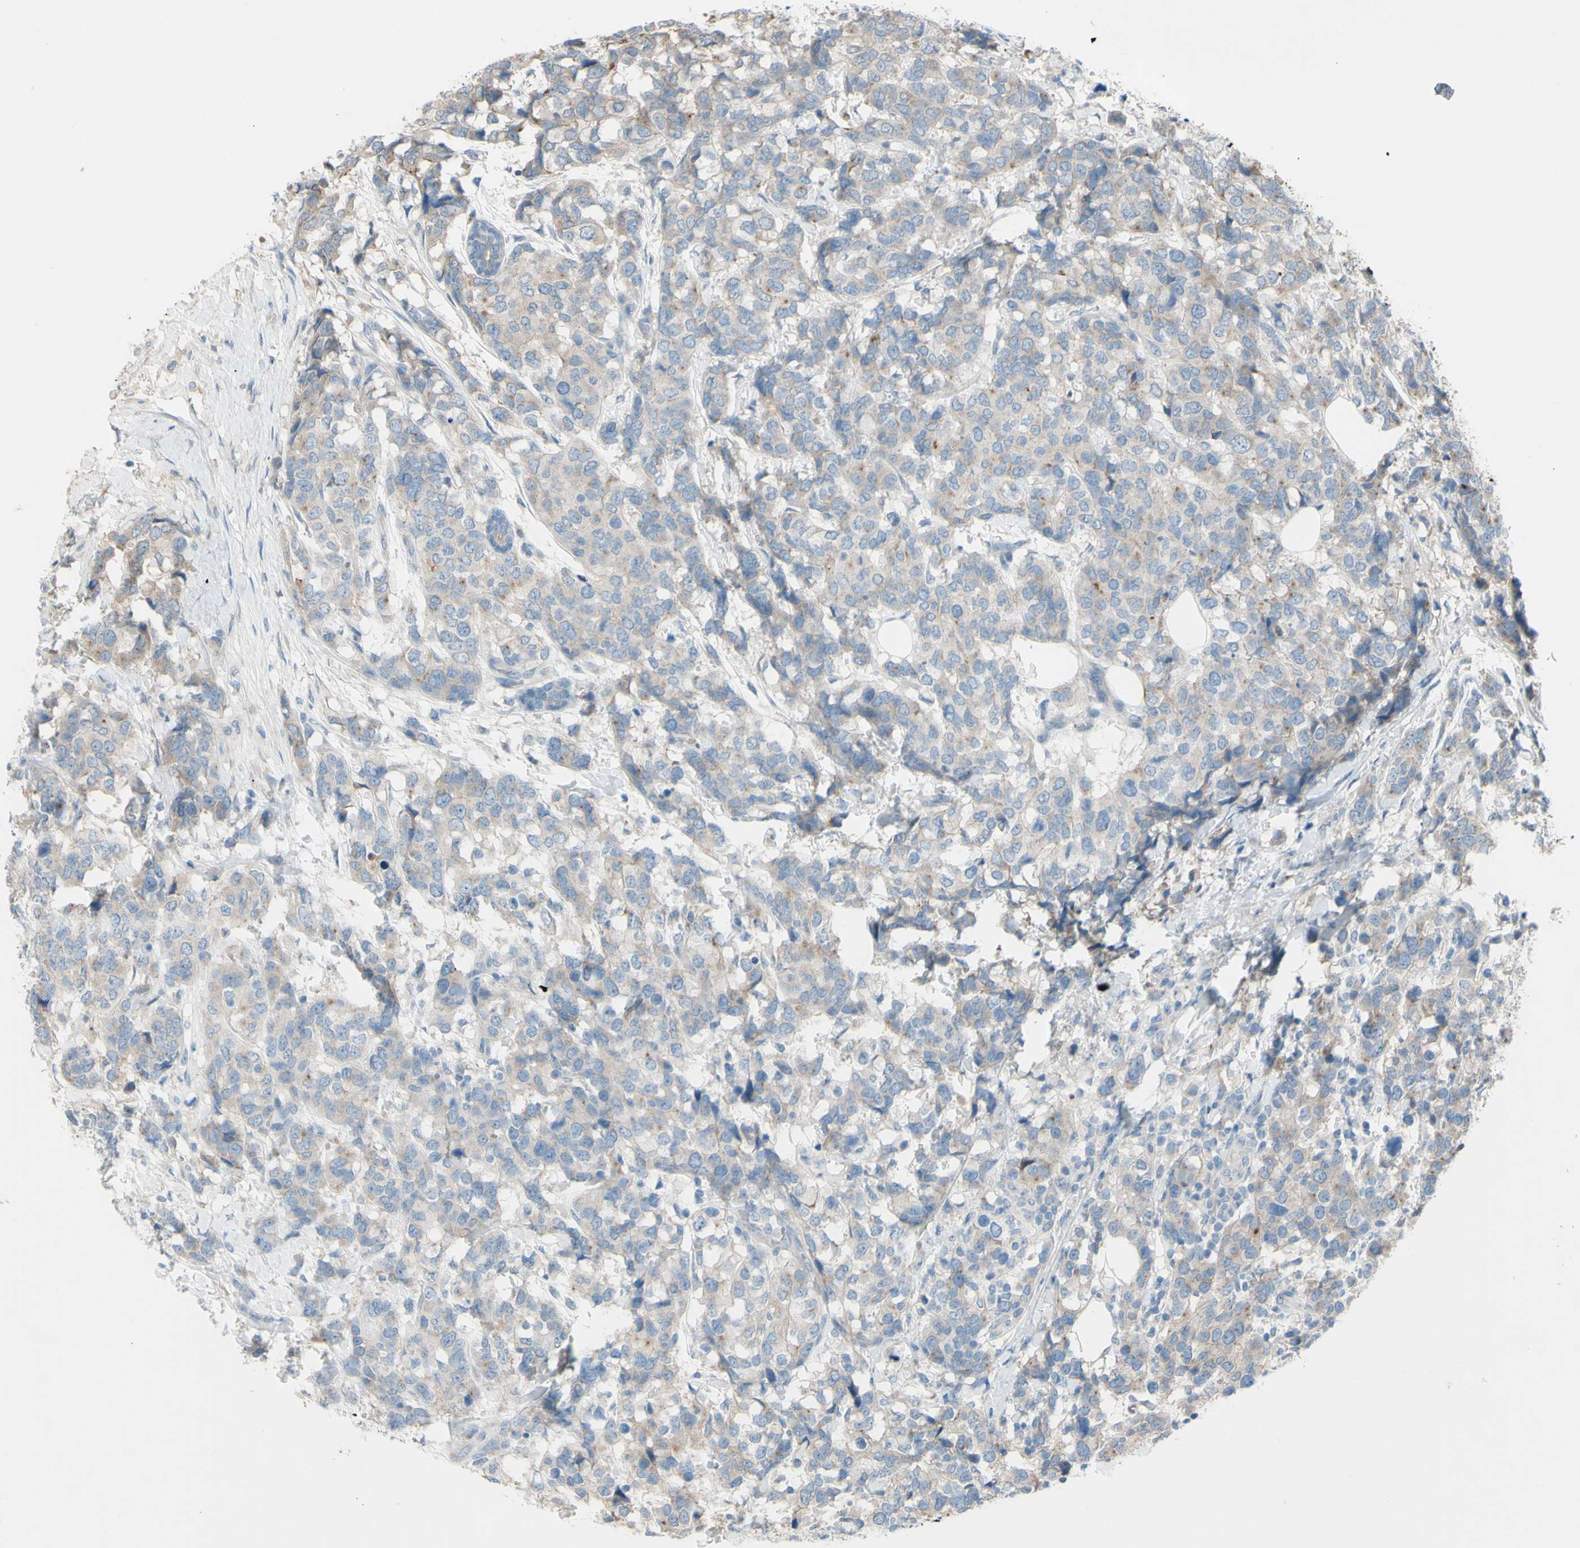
{"staining": {"intensity": "weak", "quantity": "25%-75%", "location": "cytoplasmic/membranous"}, "tissue": "breast cancer", "cell_type": "Tumor cells", "image_type": "cancer", "snomed": [{"axis": "morphology", "description": "Lobular carcinoma"}, {"axis": "topography", "description": "Breast"}], "caption": "Brown immunohistochemical staining in breast lobular carcinoma exhibits weak cytoplasmic/membranous positivity in approximately 25%-75% of tumor cells. The staining was performed using DAB to visualize the protein expression in brown, while the nuclei were stained in blue with hematoxylin (Magnification: 20x).", "gene": "ATRN", "patient": {"sex": "female", "age": 59}}